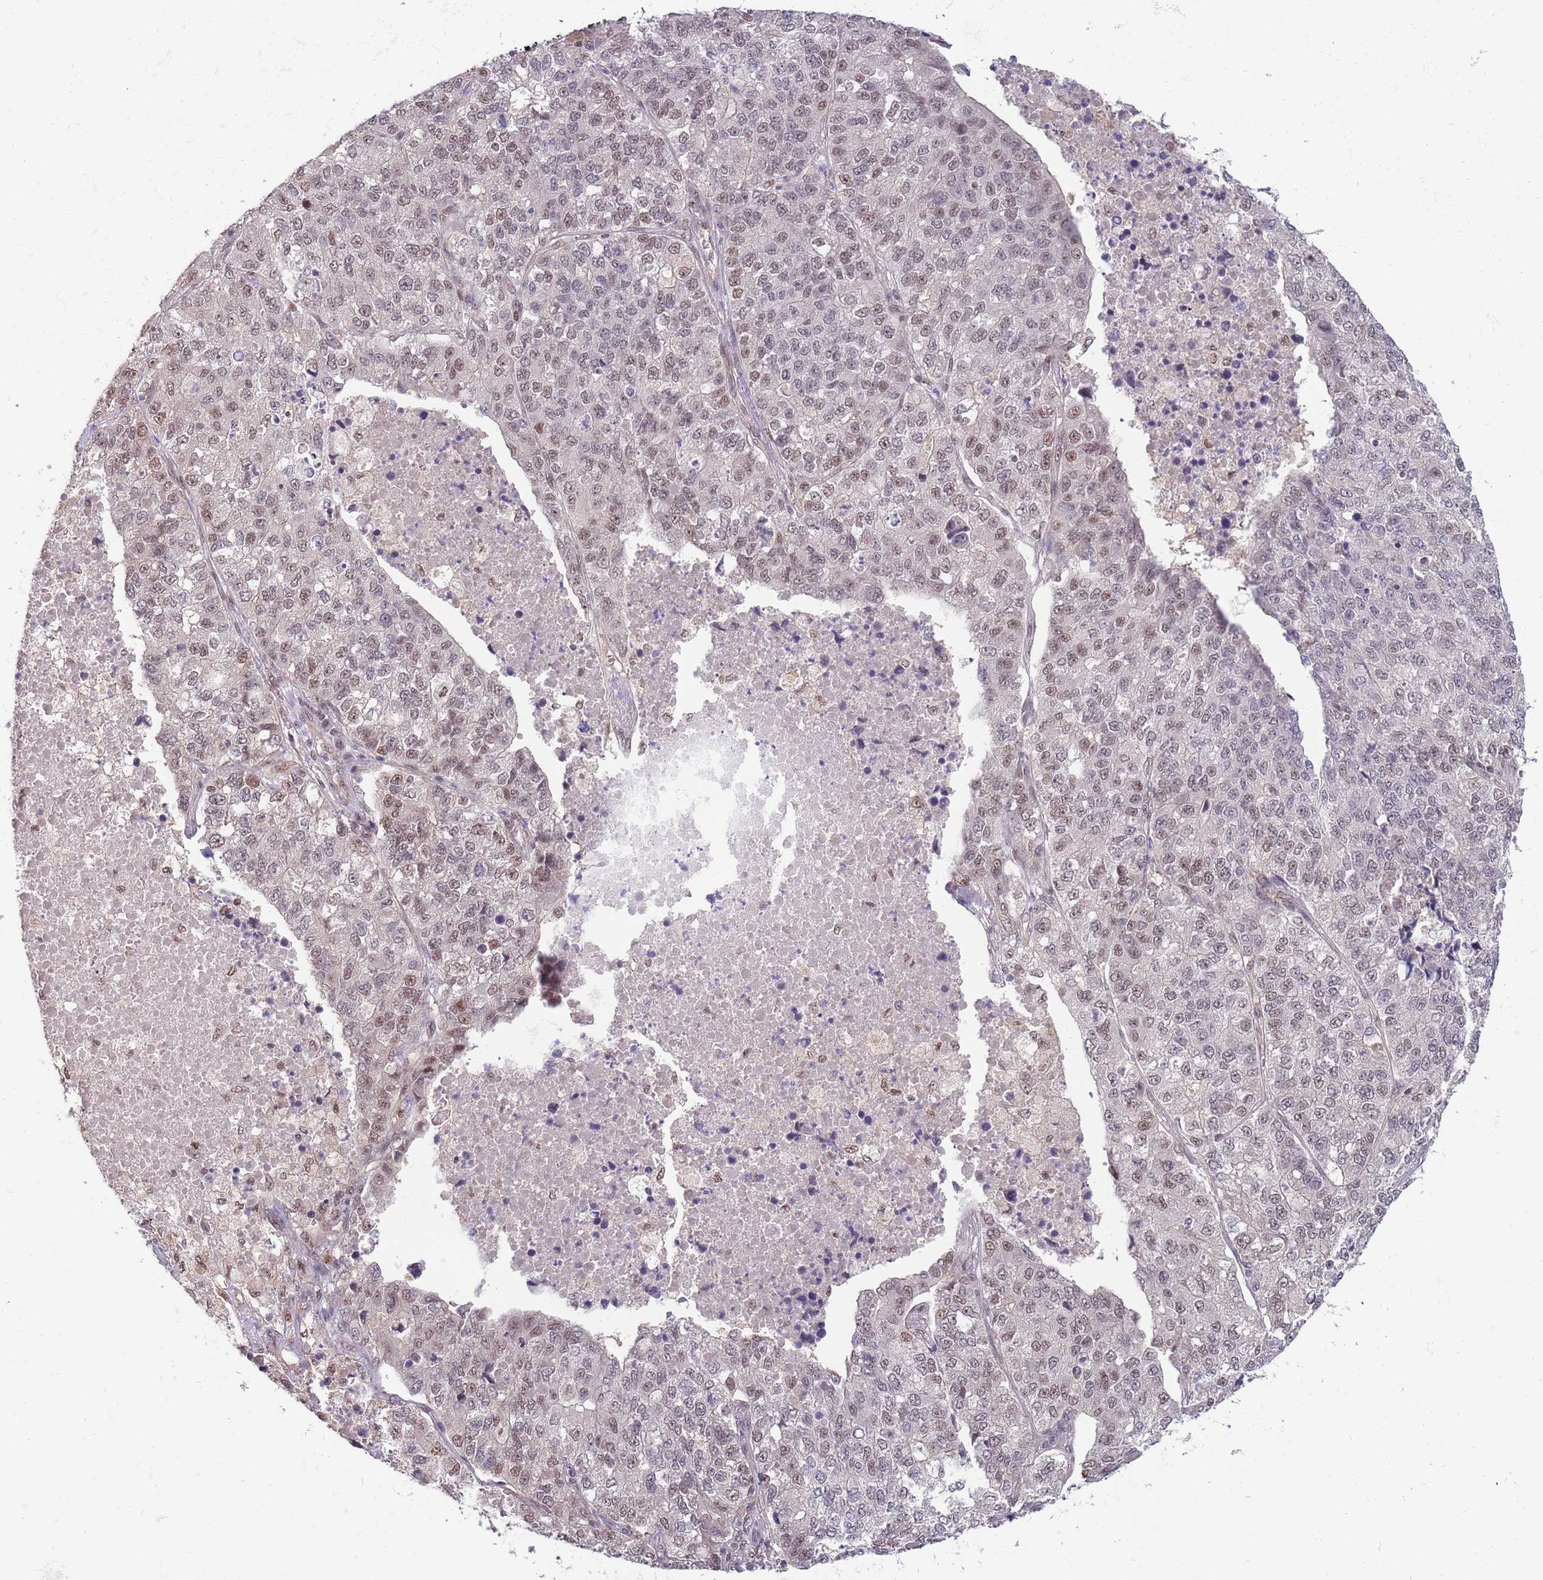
{"staining": {"intensity": "moderate", "quantity": ">75%", "location": "nuclear"}, "tissue": "lung cancer", "cell_type": "Tumor cells", "image_type": "cancer", "snomed": [{"axis": "morphology", "description": "Adenocarcinoma, NOS"}, {"axis": "topography", "description": "Lung"}], "caption": "This is a photomicrograph of immunohistochemistry staining of adenocarcinoma (lung), which shows moderate positivity in the nuclear of tumor cells.", "gene": "ZBTB7A", "patient": {"sex": "male", "age": 49}}